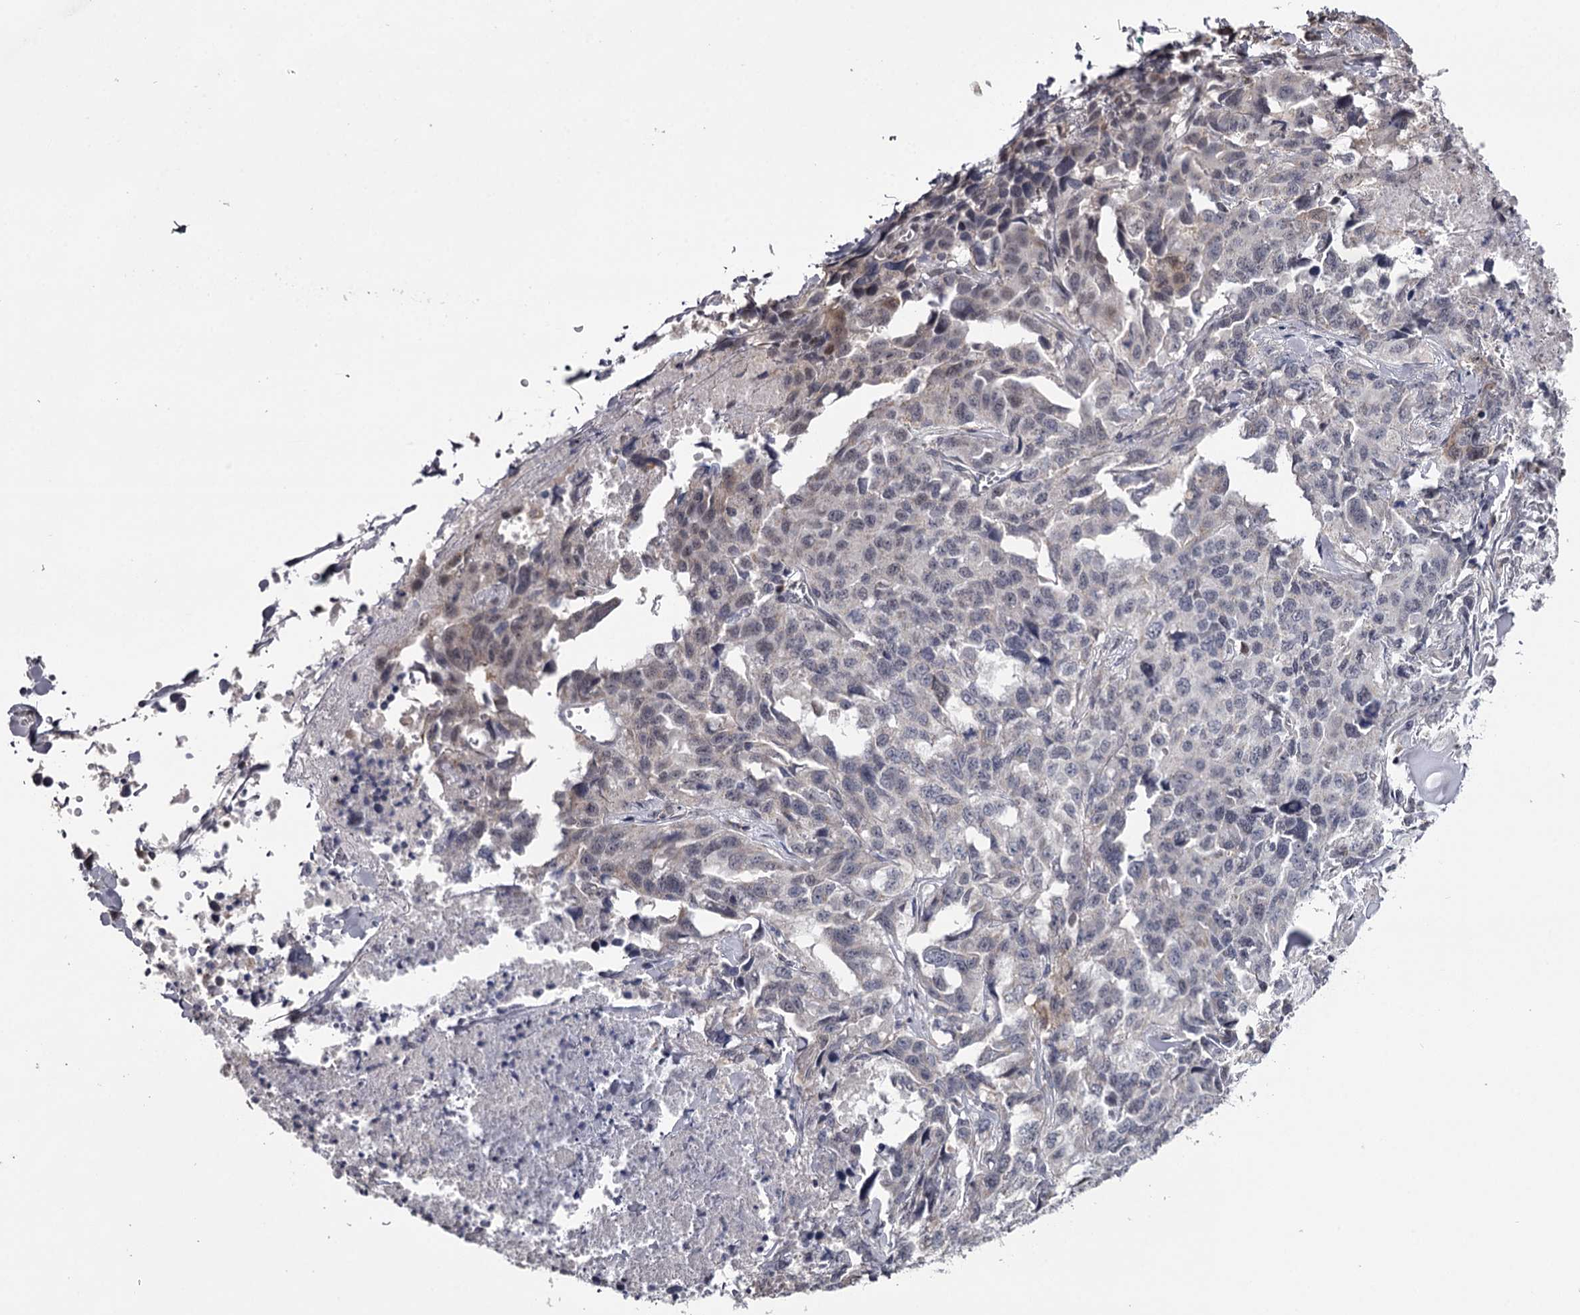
{"staining": {"intensity": "negative", "quantity": "none", "location": "none"}, "tissue": "lung cancer", "cell_type": "Tumor cells", "image_type": "cancer", "snomed": [{"axis": "morphology", "description": "Adenocarcinoma, NOS"}, {"axis": "topography", "description": "Lung"}], "caption": "DAB immunohistochemical staining of human adenocarcinoma (lung) displays no significant positivity in tumor cells.", "gene": "GTSF1", "patient": {"sex": "female", "age": 51}}